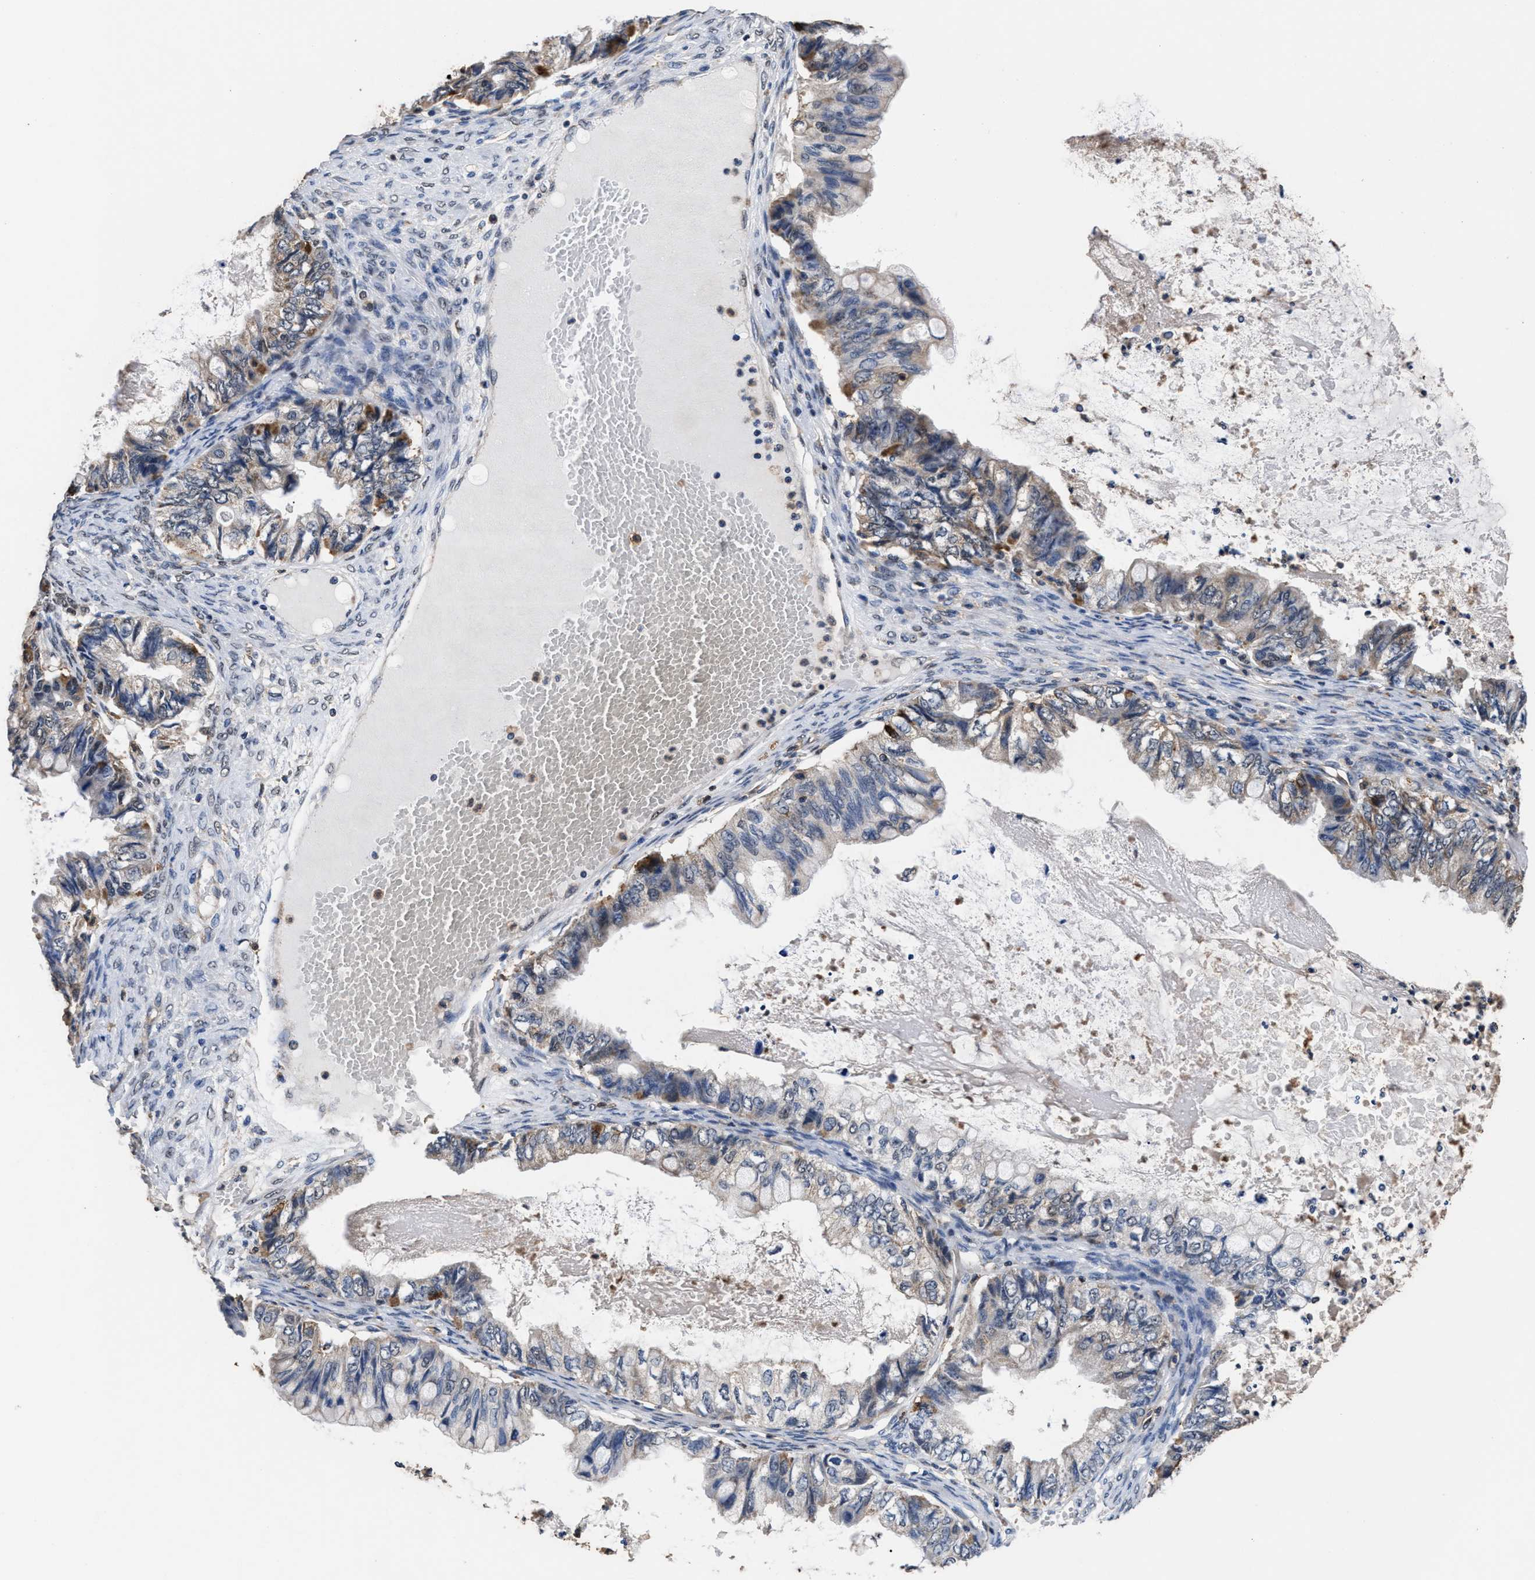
{"staining": {"intensity": "moderate", "quantity": "<25%", "location": "cytoplasmic/membranous"}, "tissue": "ovarian cancer", "cell_type": "Tumor cells", "image_type": "cancer", "snomed": [{"axis": "morphology", "description": "Cystadenocarcinoma, mucinous, NOS"}, {"axis": "topography", "description": "Ovary"}], "caption": "Ovarian mucinous cystadenocarcinoma was stained to show a protein in brown. There is low levels of moderate cytoplasmic/membranous positivity in about <25% of tumor cells. Immunohistochemistry (ihc) stains the protein in brown and the nuclei are stained blue.", "gene": "ACLY", "patient": {"sex": "female", "age": 80}}